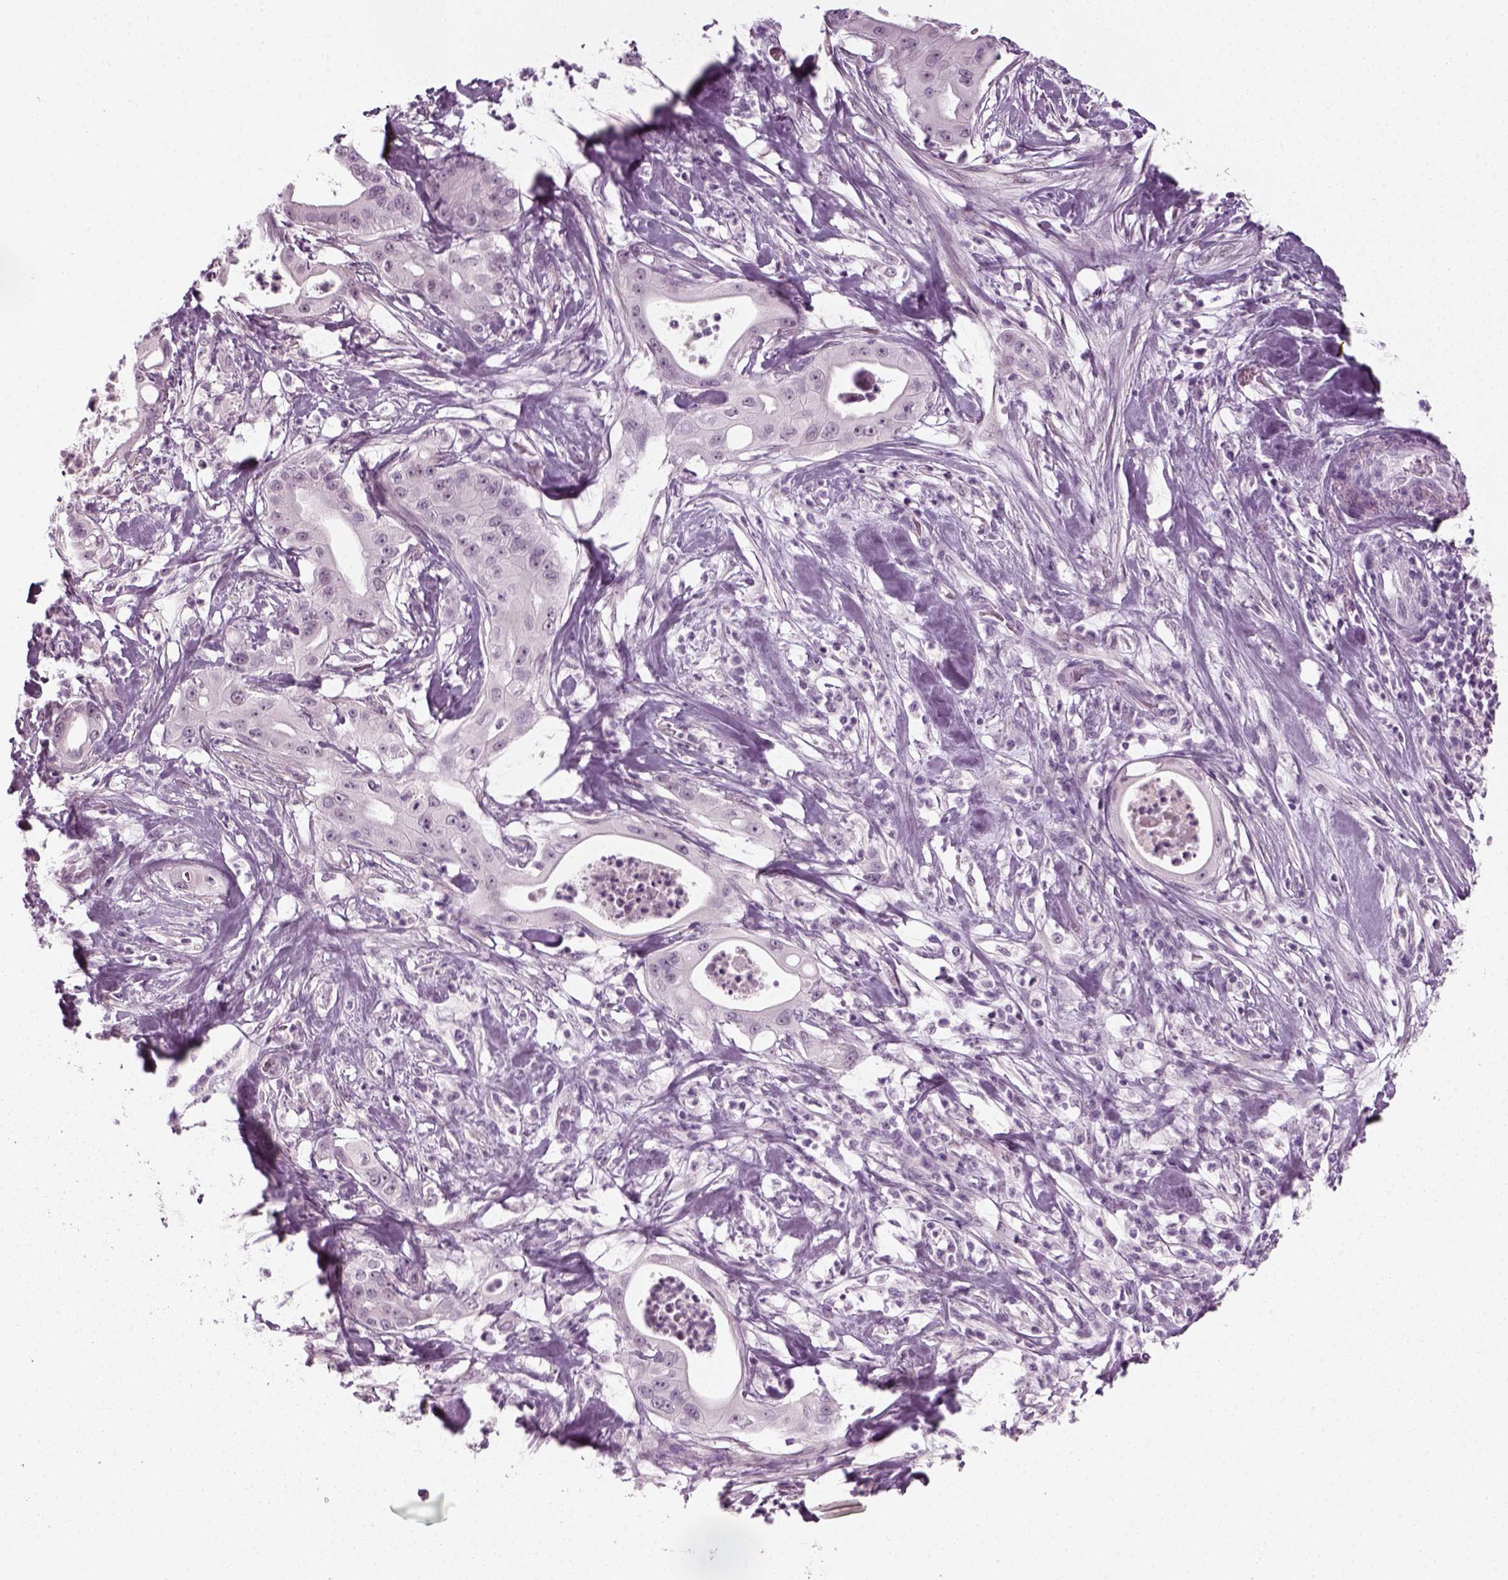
{"staining": {"intensity": "negative", "quantity": "none", "location": "none"}, "tissue": "pancreatic cancer", "cell_type": "Tumor cells", "image_type": "cancer", "snomed": [{"axis": "morphology", "description": "Adenocarcinoma, NOS"}, {"axis": "topography", "description": "Pancreas"}], "caption": "Tumor cells are negative for brown protein staining in pancreatic adenocarcinoma.", "gene": "KRT75", "patient": {"sex": "male", "age": 71}}